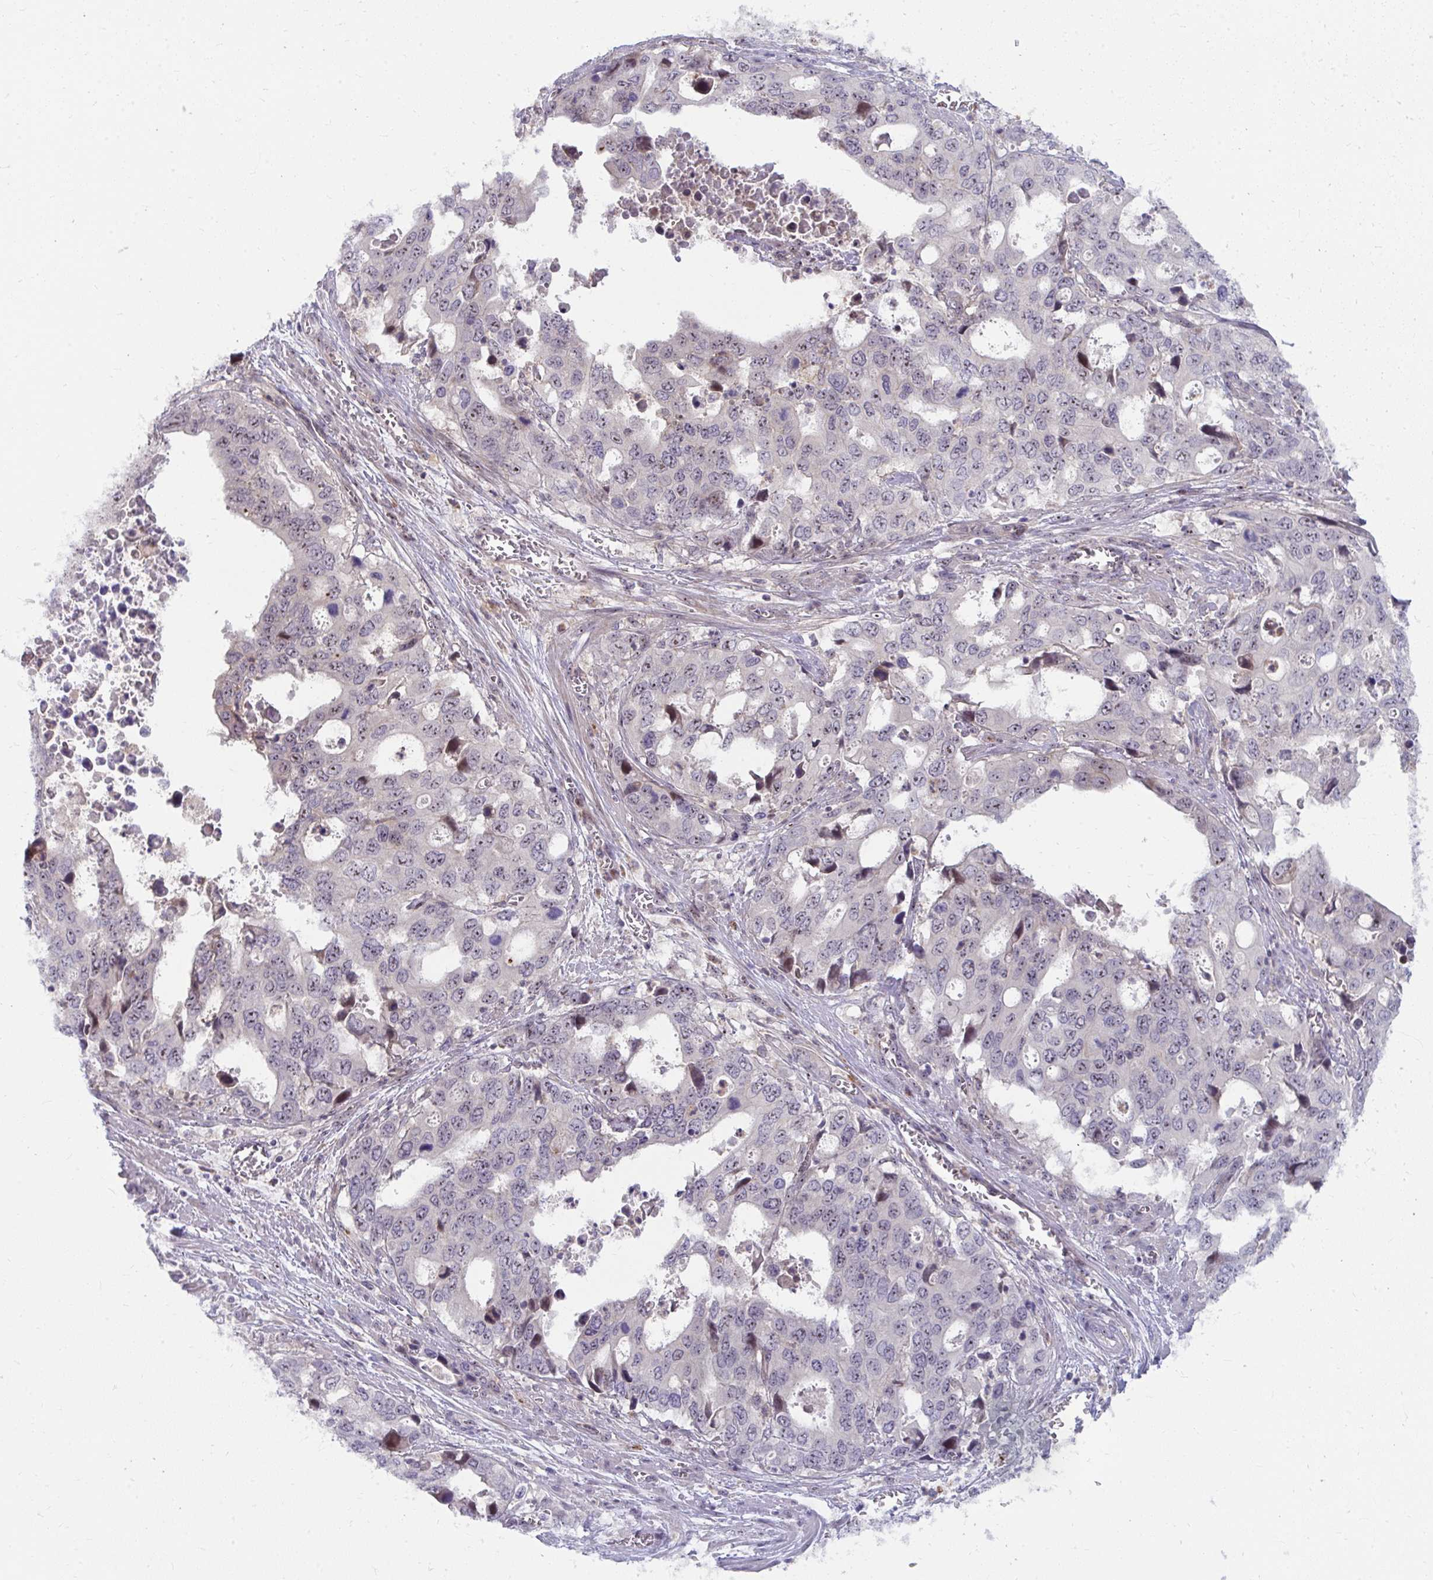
{"staining": {"intensity": "weak", "quantity": "25%-75%", "location": "nuclear"}, "tissue": "stomach cancer", "cell_type": "Tumor cells", "image_type": "cancer", "snomed": [{"axis": "morphology", "description": "Adenocarcinoma, NOS"}, {"axis": "topography", "description": "Stomach, upper"}], "caption": "This image displays immunohistochemistry (IHC) staining of stomach cancer (adenocarcinoma), with low weak nuclear positivity in about 25%-75% of tumor cells.", "gene": "MUS81", "patient": {"sex": "male", "age": 74}}